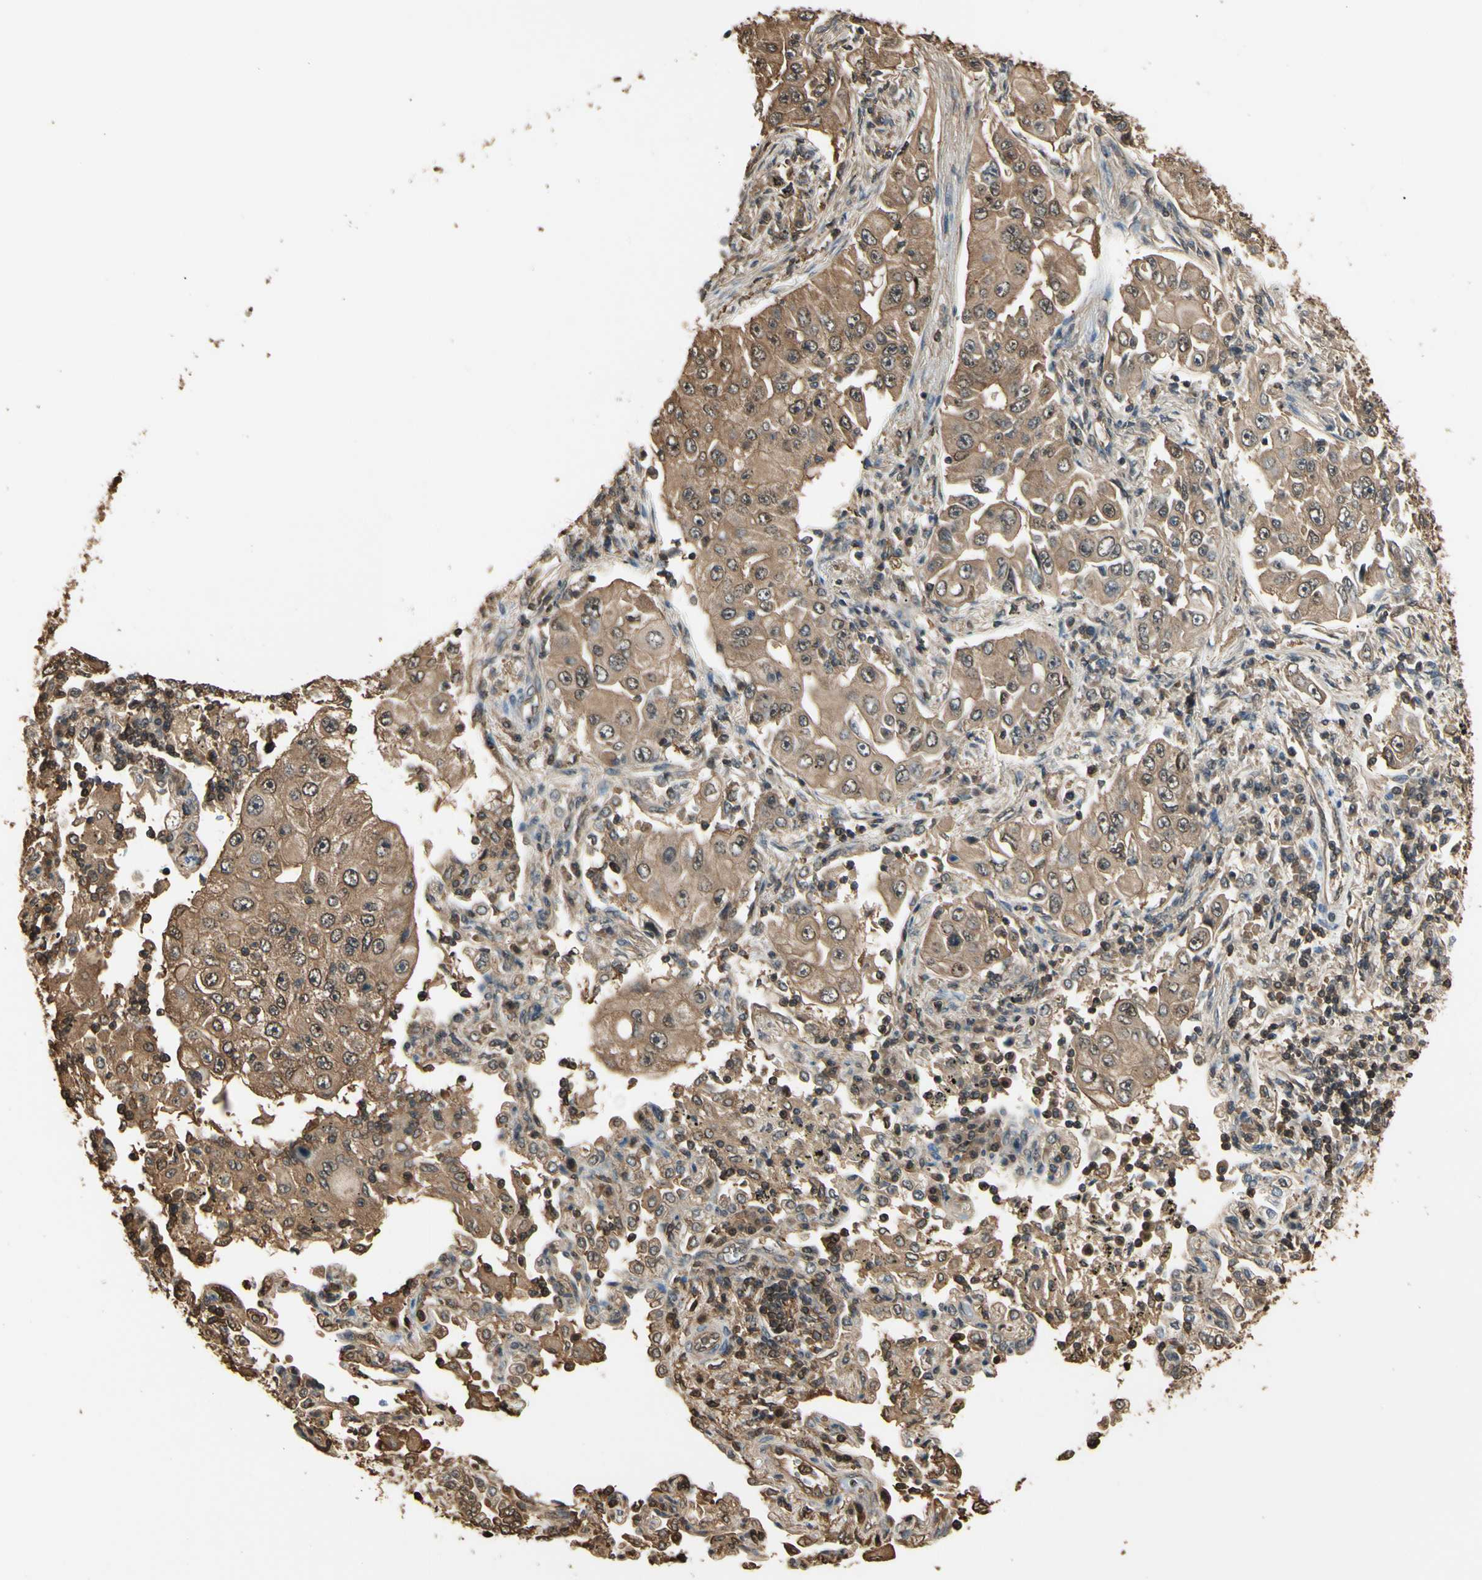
{"staining": {"intensity": "moderate", "quantity": ">75%", "location": "cytoplasmic/membranous"}, "tissue": "lung cancer", "cell_type": "Tumor cells", "image_type": "cancer", "snomed": [{"axis": "morphology", "description": "Adenocarcinoma, NOS"}, {"axis": "topography", "description": "Lung"}], "caption": "Moderate cytoplasmic/membranous expression for a protein is seen in about >75% of tumor cells of adenocarcinoma (lung) using IHC.", "gene": "YWHAE", "patient": {"sex": "male", "age": 84}}